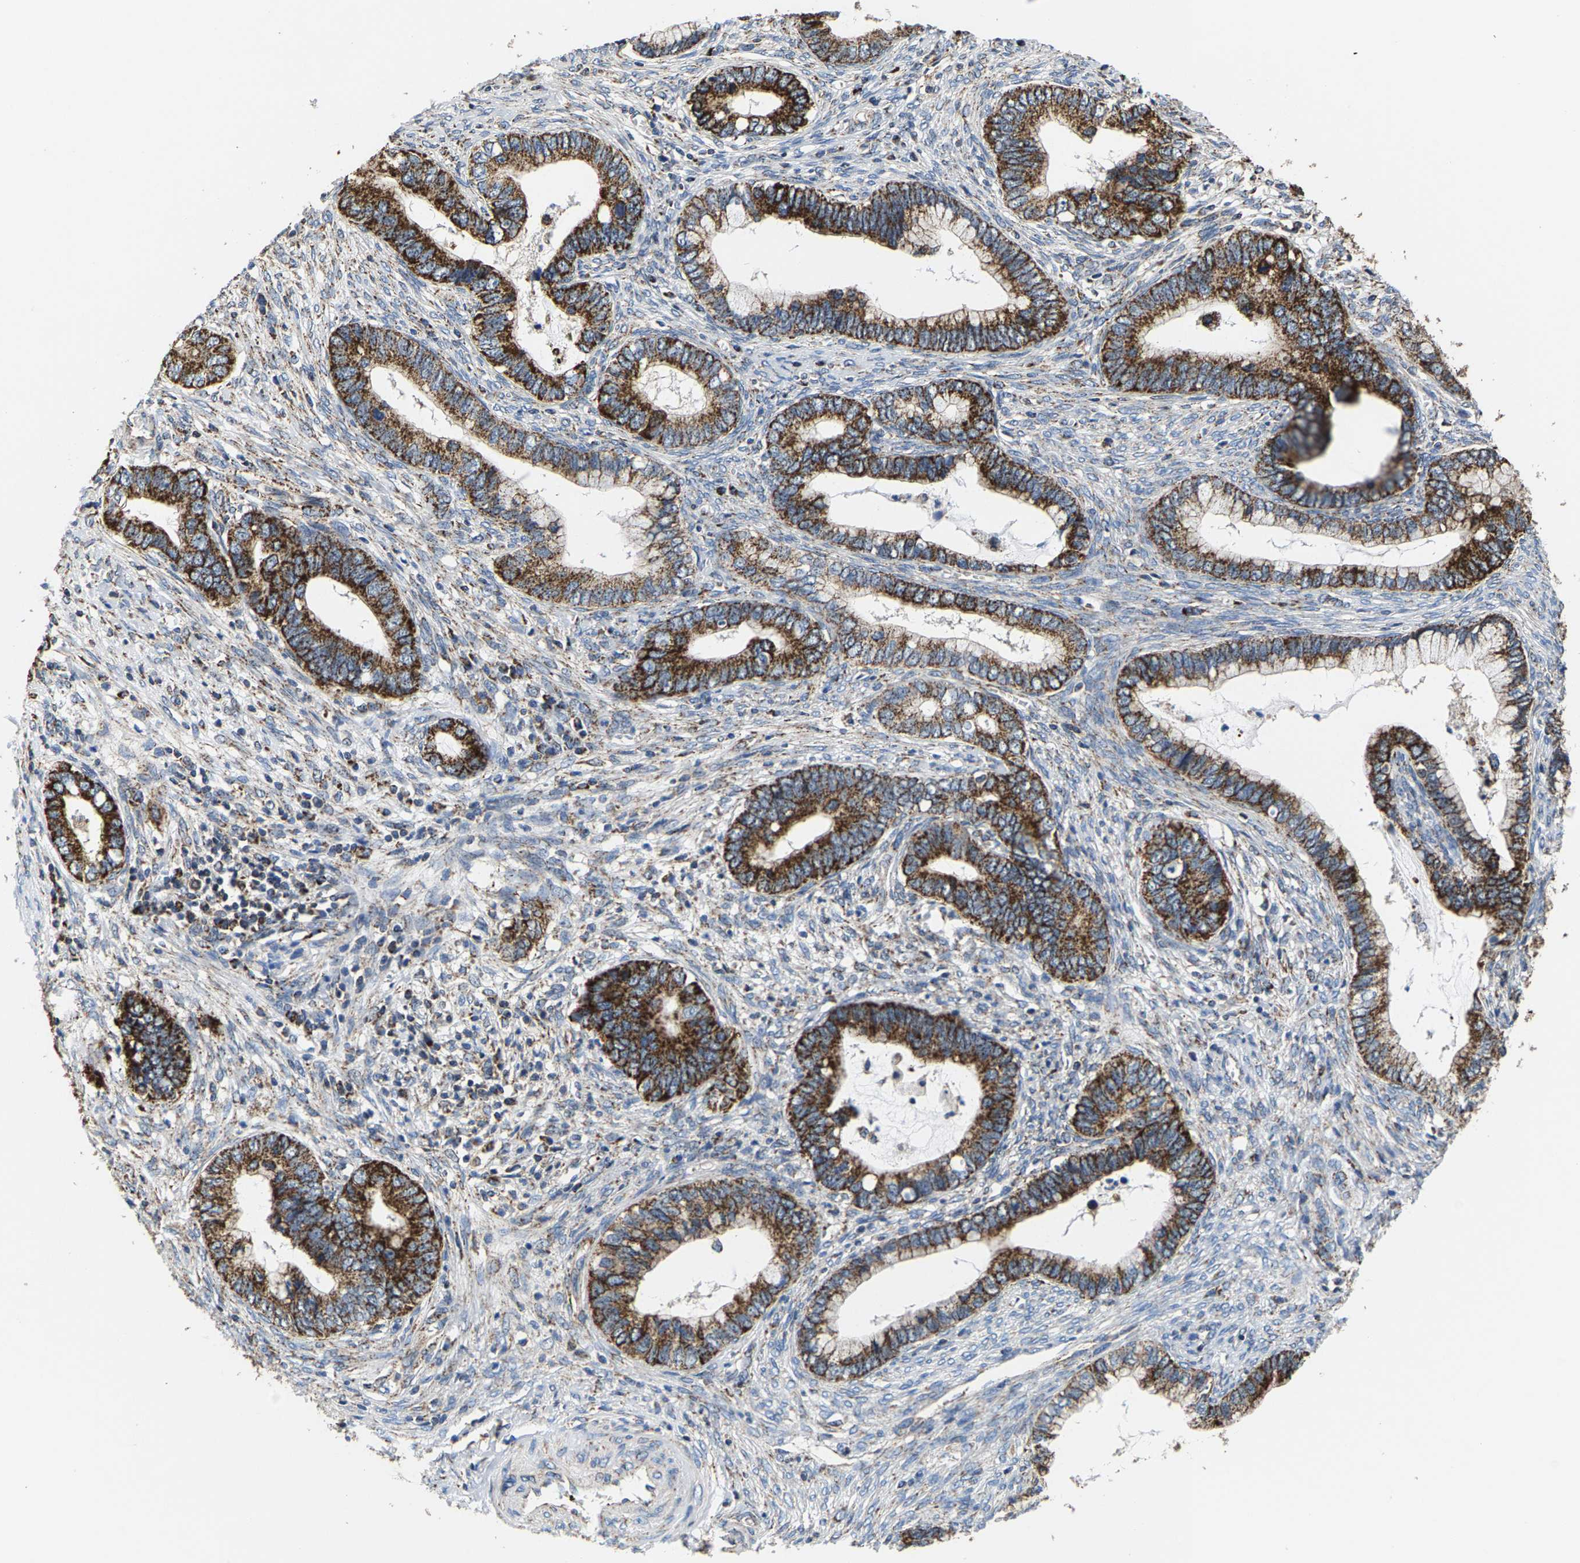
{"staining": {"intensity": "strong", "quantity": ">75%", "location": "cytoplasmic/membranous"}, "tissue": "cervical cancer", "cell_type": "Tumor cells", "image_type": "cancer", "snomed": [{"axis": "morphology", "description": "Adenocarcinoma, NOS"}, {"axis": "topography", "description": "Cervix"}], "caption": "A high amount of strong cytoplasmic/membranous staining is appreciated in about >75% of tumor cells in cervical adenocarcinoma tissue.", "gene": "SHMT2", "patient": {"sex": "female", "age": 44}}